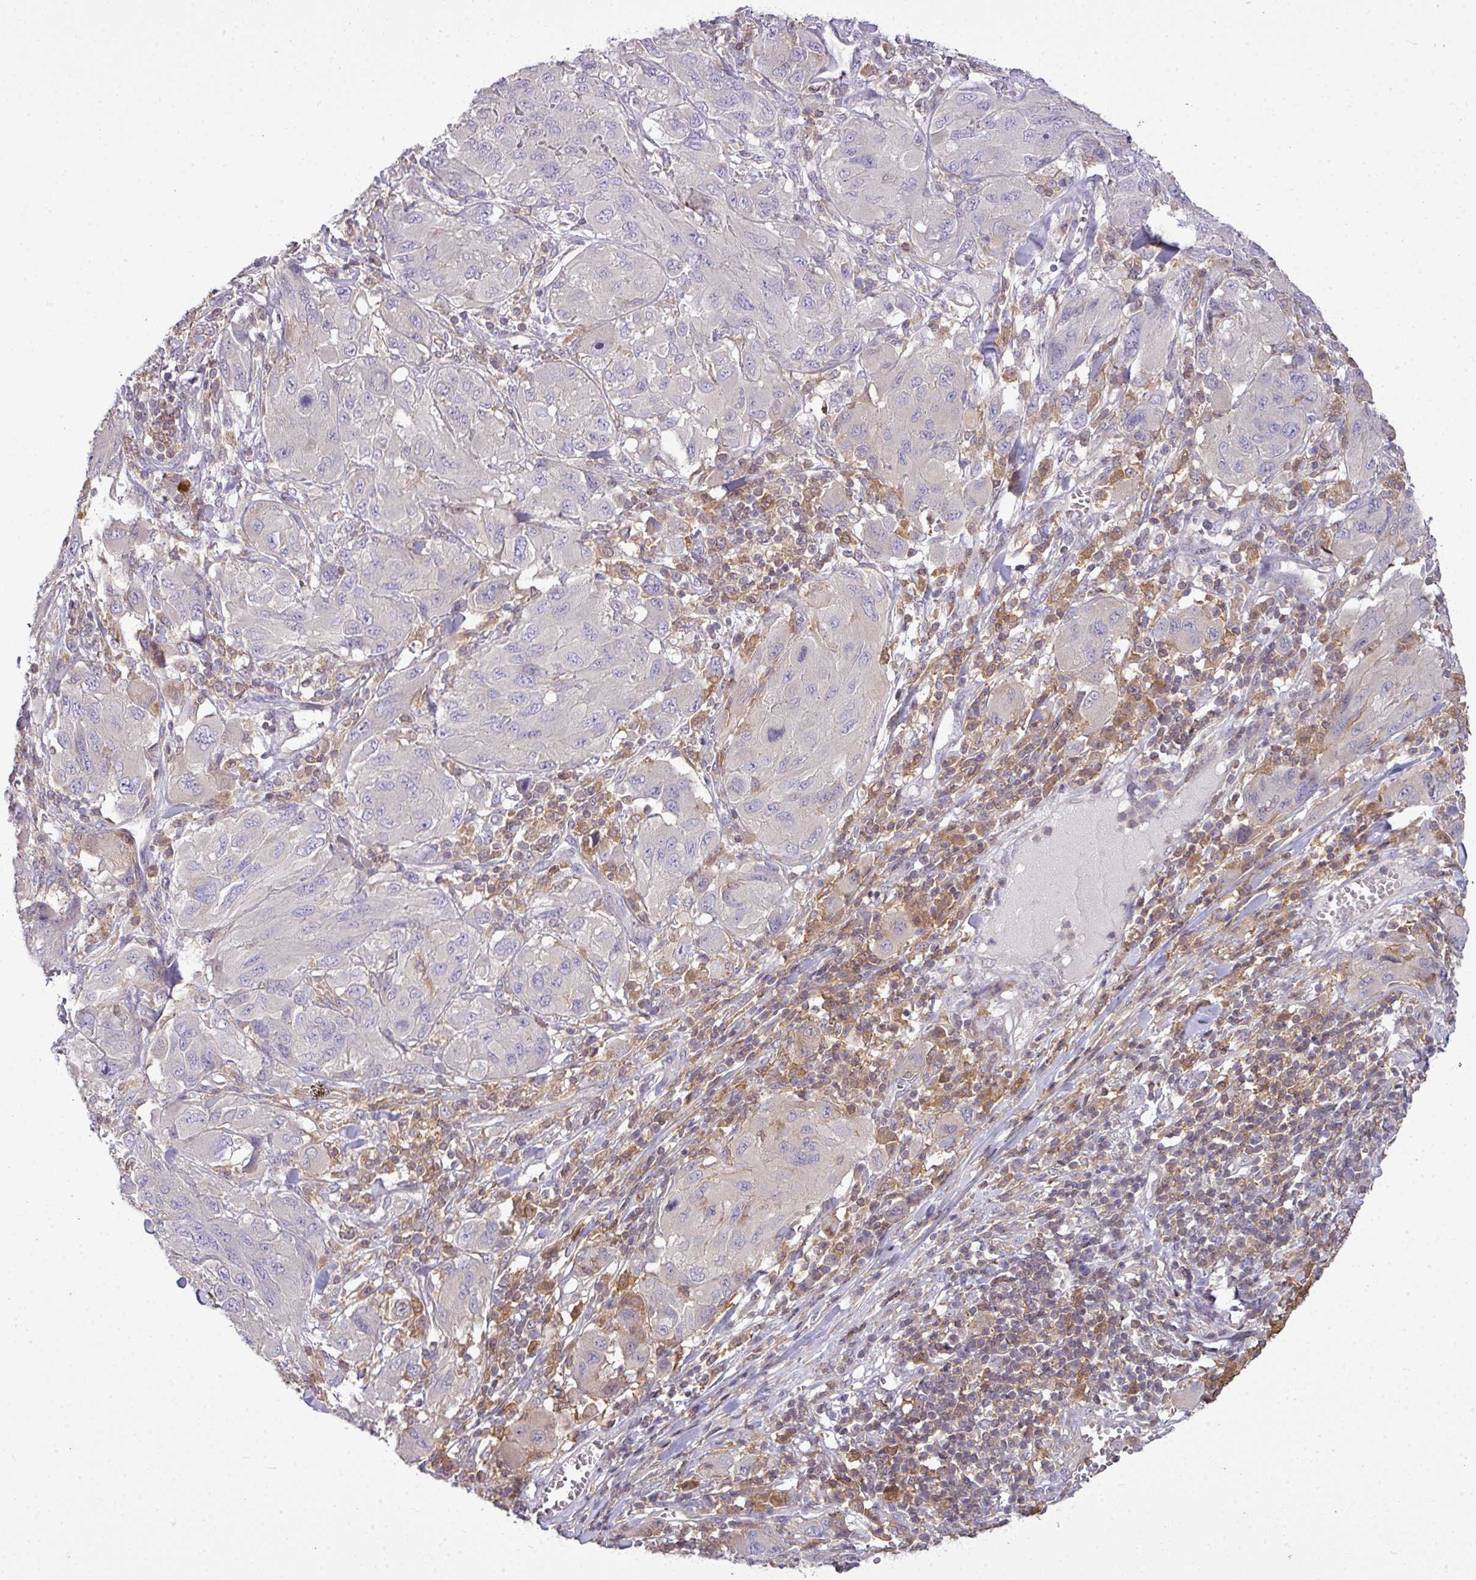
{"staining": {"intensity": "negative", "quantity": "none", "location": "none"}, "tissue": "melanoma", "cell_type": "Tumor cells", "image_type": "cancer", "snomed": [{"axis": "morphology", "description": "Malignant melanoma, NOS"}, {"axis": "topography", "description": "Skin"}], "caption": "Malignant melanoma stained for a protein using IHC reveals no staining tumor cells.", "gene": "STAT5A", "patient": {"sex": "female", "age": 91}}